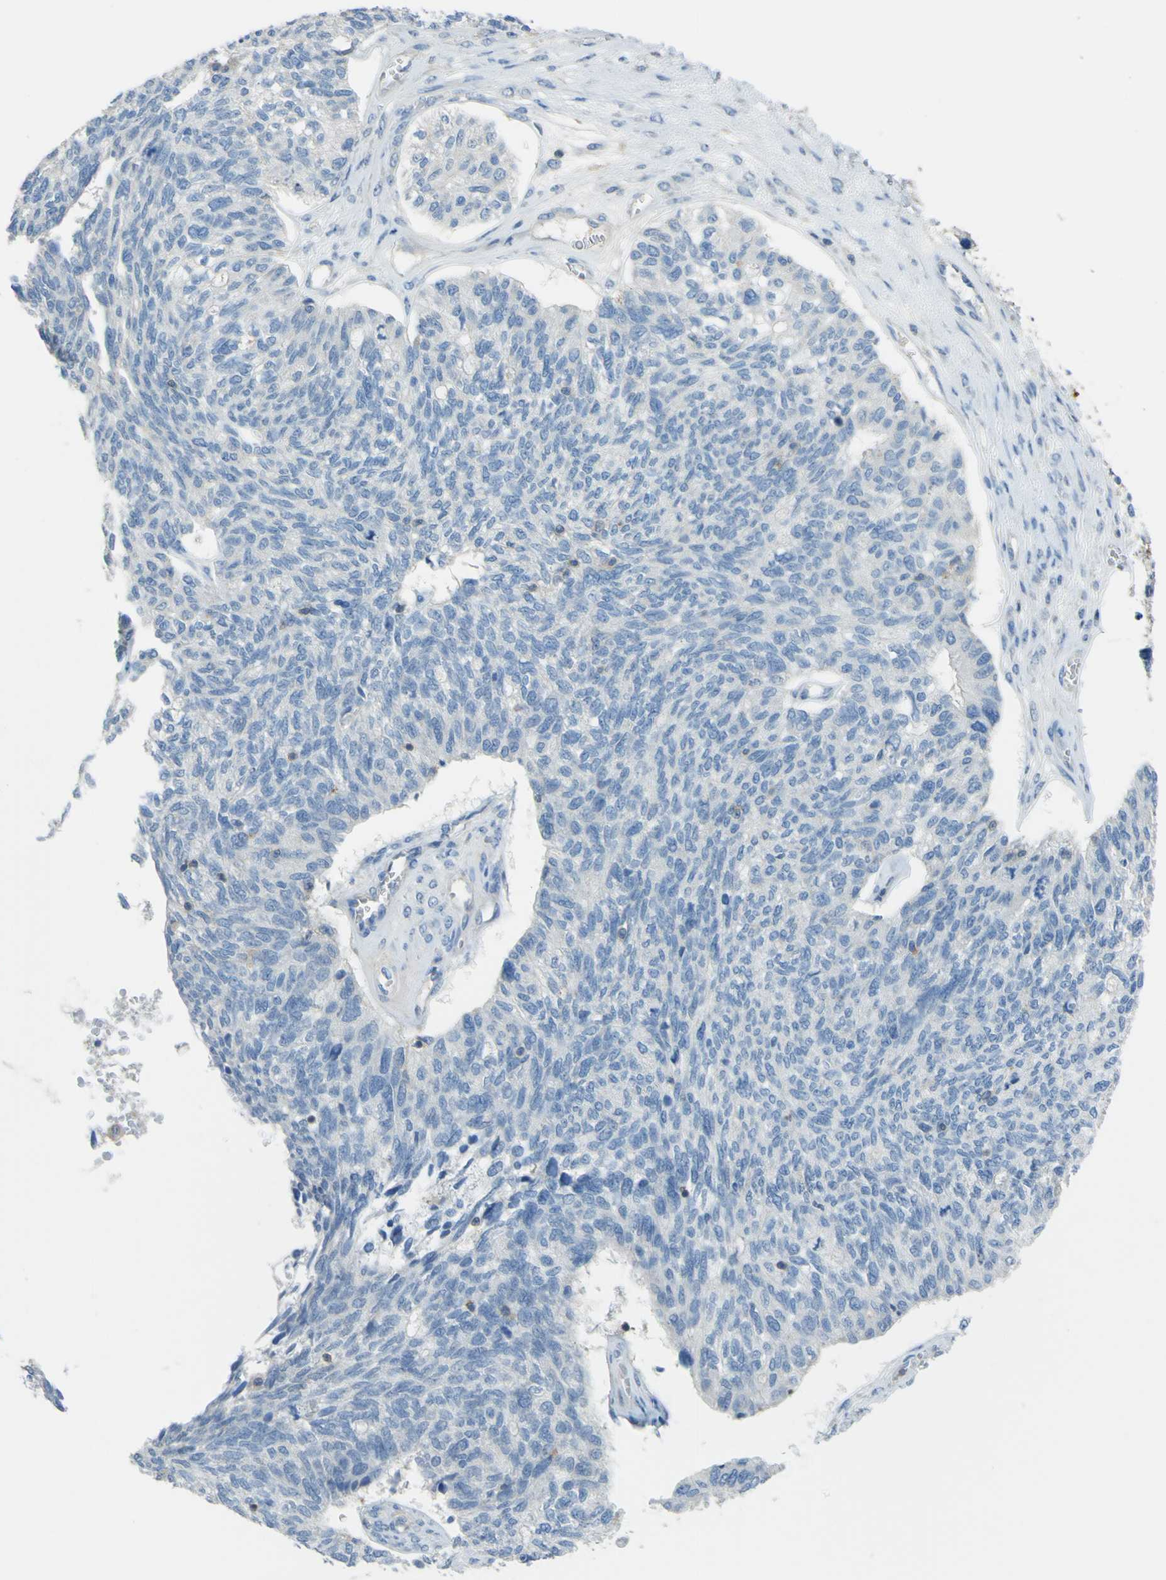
{"staining": {"intensity": "negative", "quantity": "none", "location": "none"}, "tissue": "ovarian cancer", "cell_type": "Tumor cells", "image_type": "cancer", "snomed": [{"axis": "morphology", "description": "Cystadenocarcinoma, serous, NOS"}, {"axis": "topography", "description": "Ovary"}], "caption": "The IHC histopathology image has no significant staining in tumor cells of serous cystadenocarcinoma (ovarian) tissue. The staining is performed using DAB (3,3'-diaminobenzidine) brown chromogen with nuclei counter-stained in using hematoxylin.", "gene": "OGN", "patient": {"sex": "female", "age": 79}}